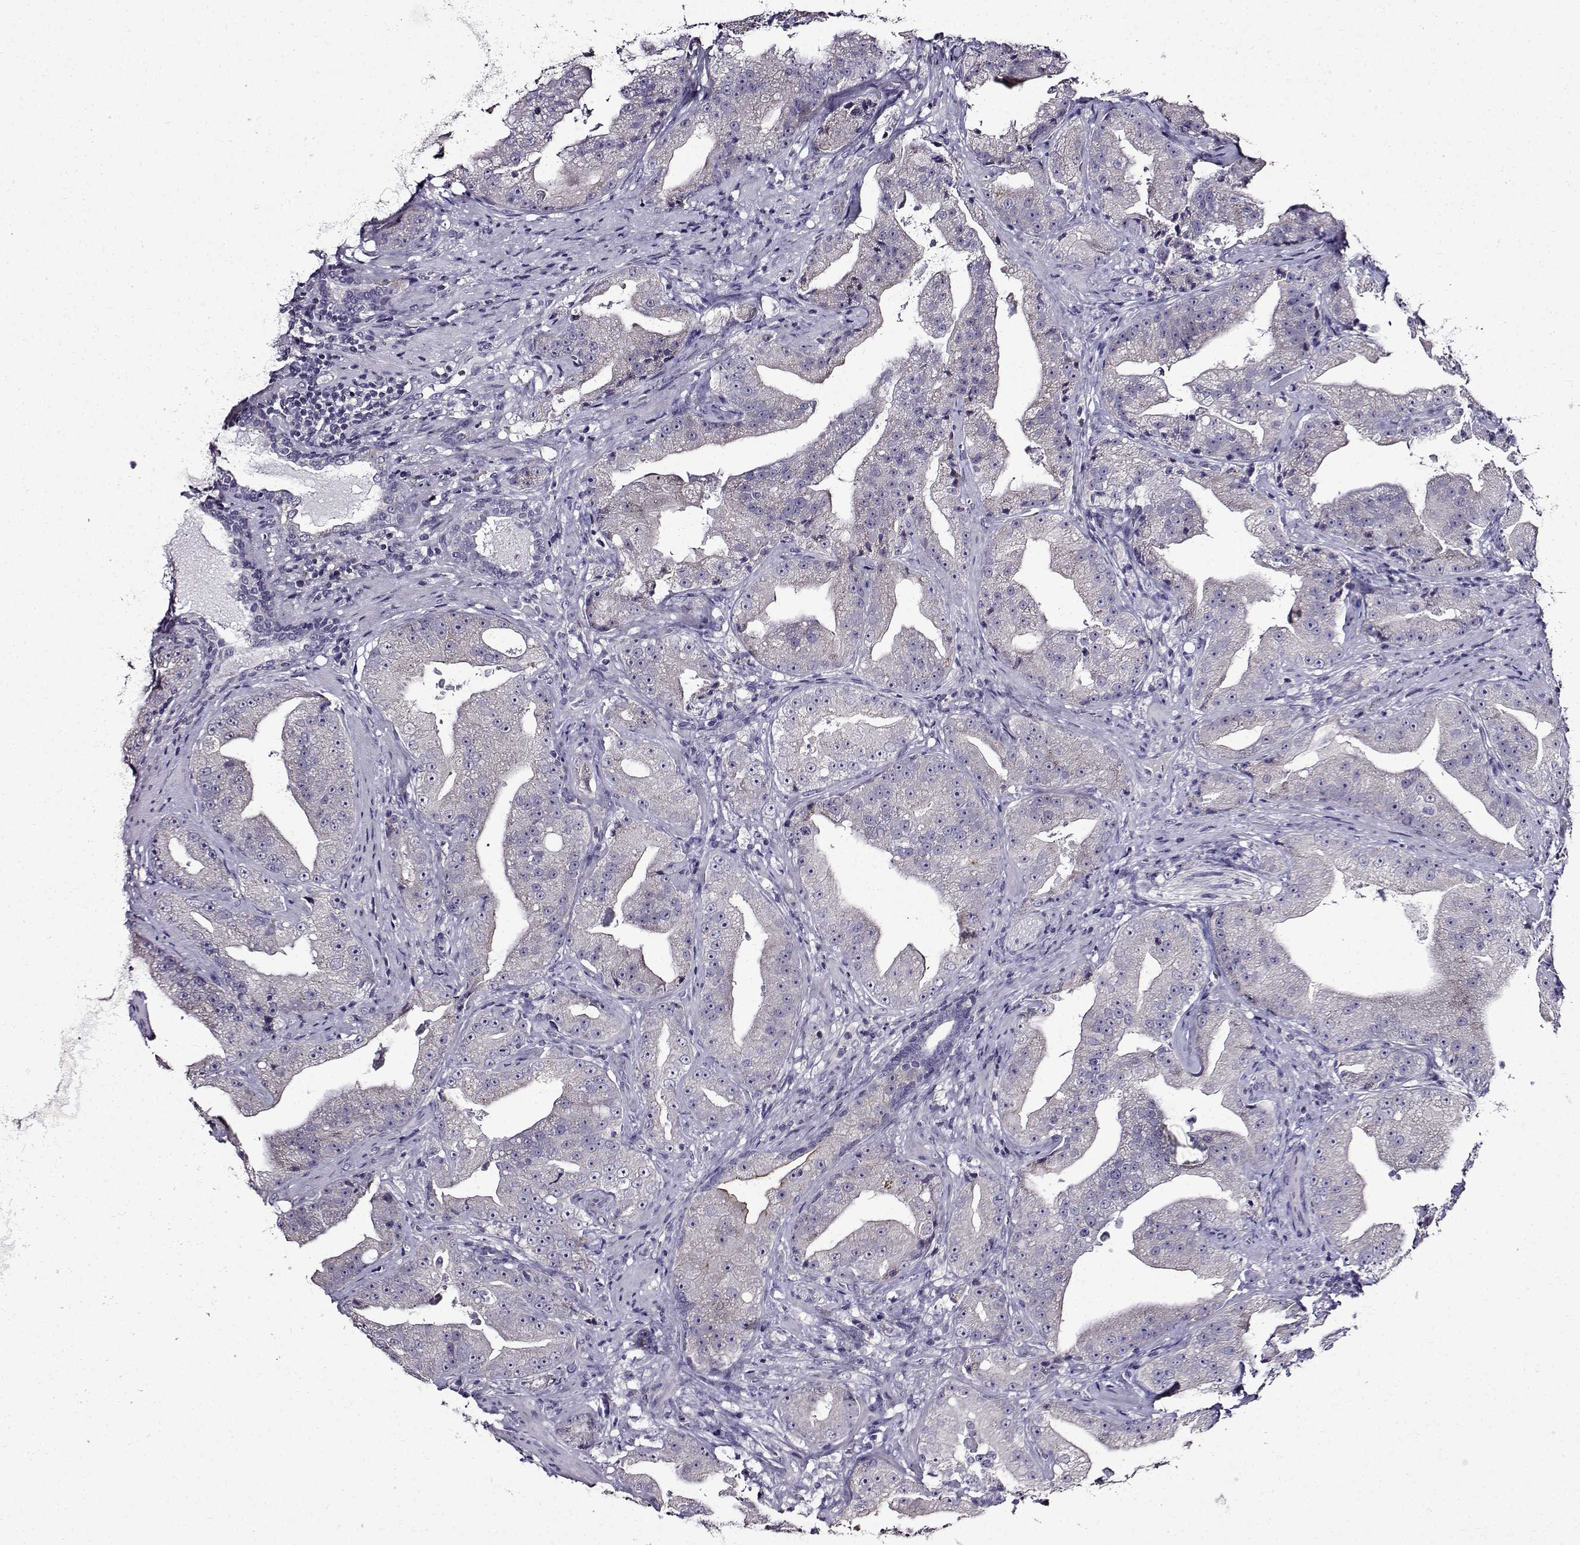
{"staining": {"intensity": "negative", "quantity": "none", "location": "none"}, "tissue": "prostate cancer", "cell_type": "Tumor cells", "image_type": "cancer", "snomed": [{"axis": "morphology", "description": "Adenocarcinoma, Low grade"}, {"axis": "topography", "description": "Prostate"}], "caption": "High power microscopy histopathology image of an IHC photomicrograph of adenocarcinoma (low-grade) (prostate), revealing no significant staining in tumor cells.", "gene": "TMEM266", "patient": {"sex": "male", "age": 62}}